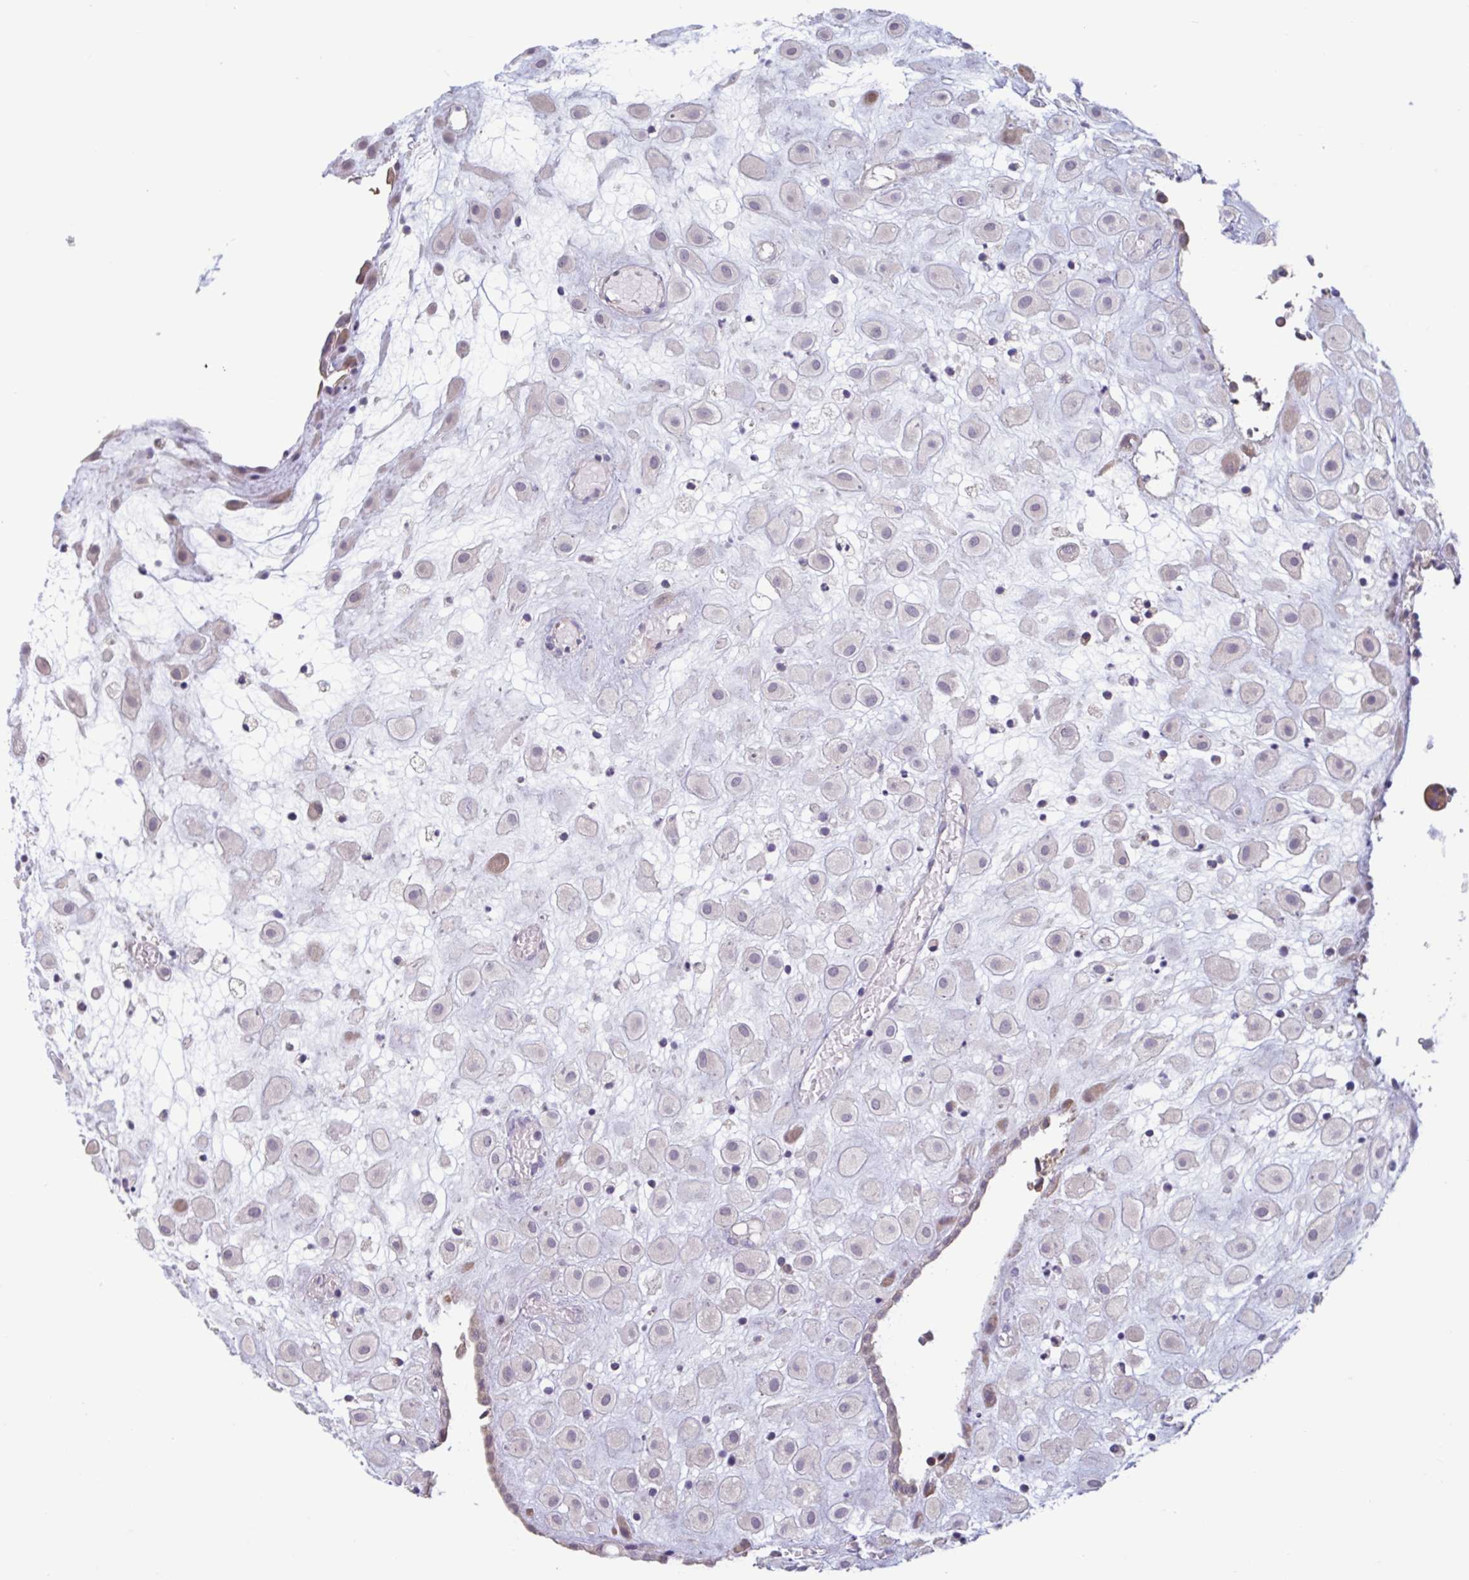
{"staining": {"intensity": "negative", "quantity": "none", "location": "none"}, "tissue": "placenta", "cell_type": "Decidual cells", "image_type": "normal", "snomed": [{"axis": "morphology", "description": "Normal tissue, NOS"}, {"axis": "topography", "description": "Placenta"}], "caption": "Decidual cells show no significant staining in normal placenta. (IHC, brightfield microscopy, high magnification).", "gene": "CD1E", "patient": {"sex": "female", "age": 24}}